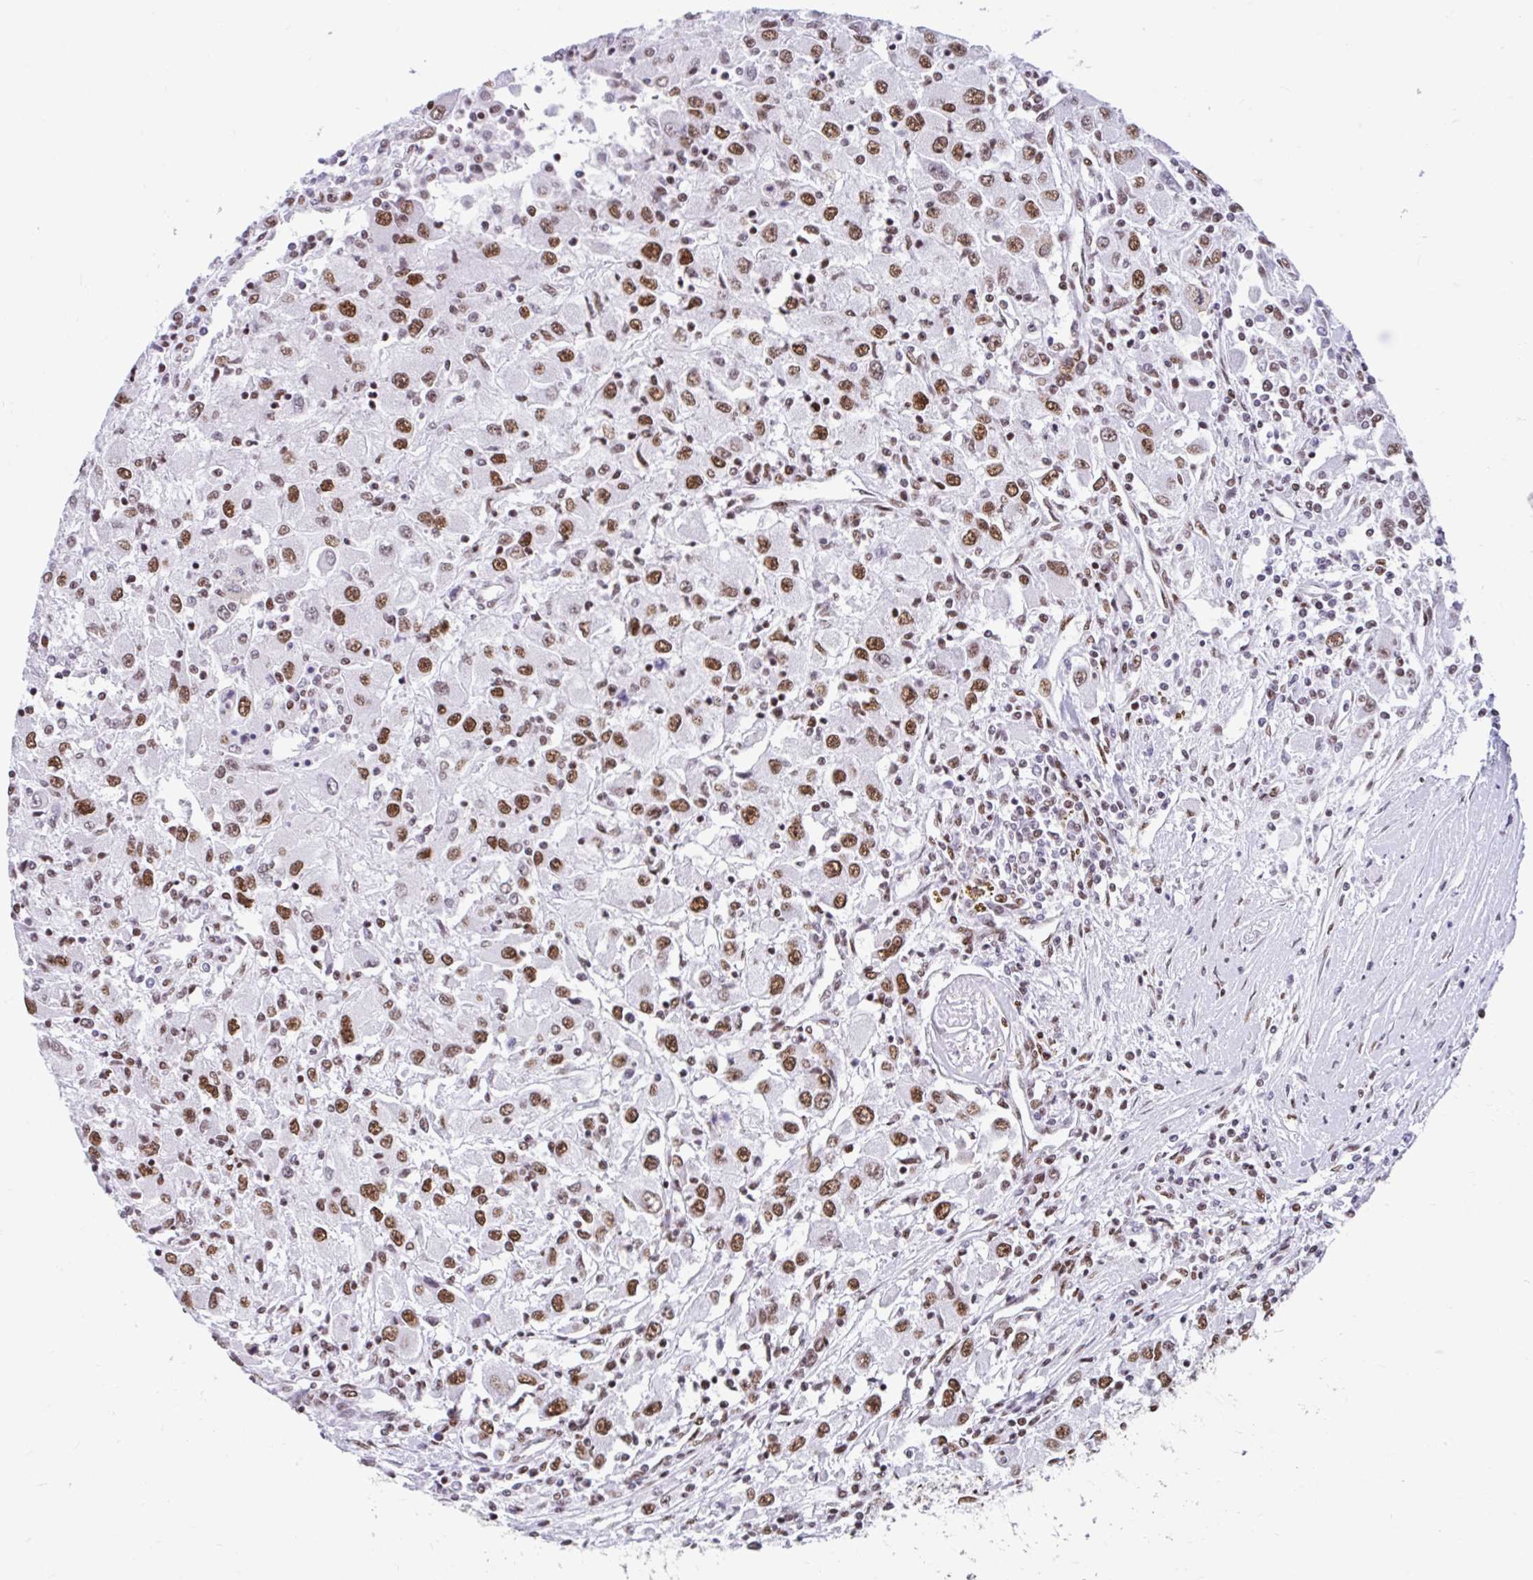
{"staining": {"intensity": "moderate", "quantity": ">75%", "location": "nuclear"}, "tissue": "renal cancer", "cell_type": "Tumor cells", "image_type": "cancer", "snomed": [{"axis": "morphology", "description": "Adenocarcinoma, NOS"}, {"axis": "topography", "description": "Kidney"}], "caption": "This image displays IHC staining of renal cancer, with medium moderate nuclear expression in about >75% of tumor cells.", "gene": "KHDRBS1", "patient": {"sex": "female", "age": 67}}